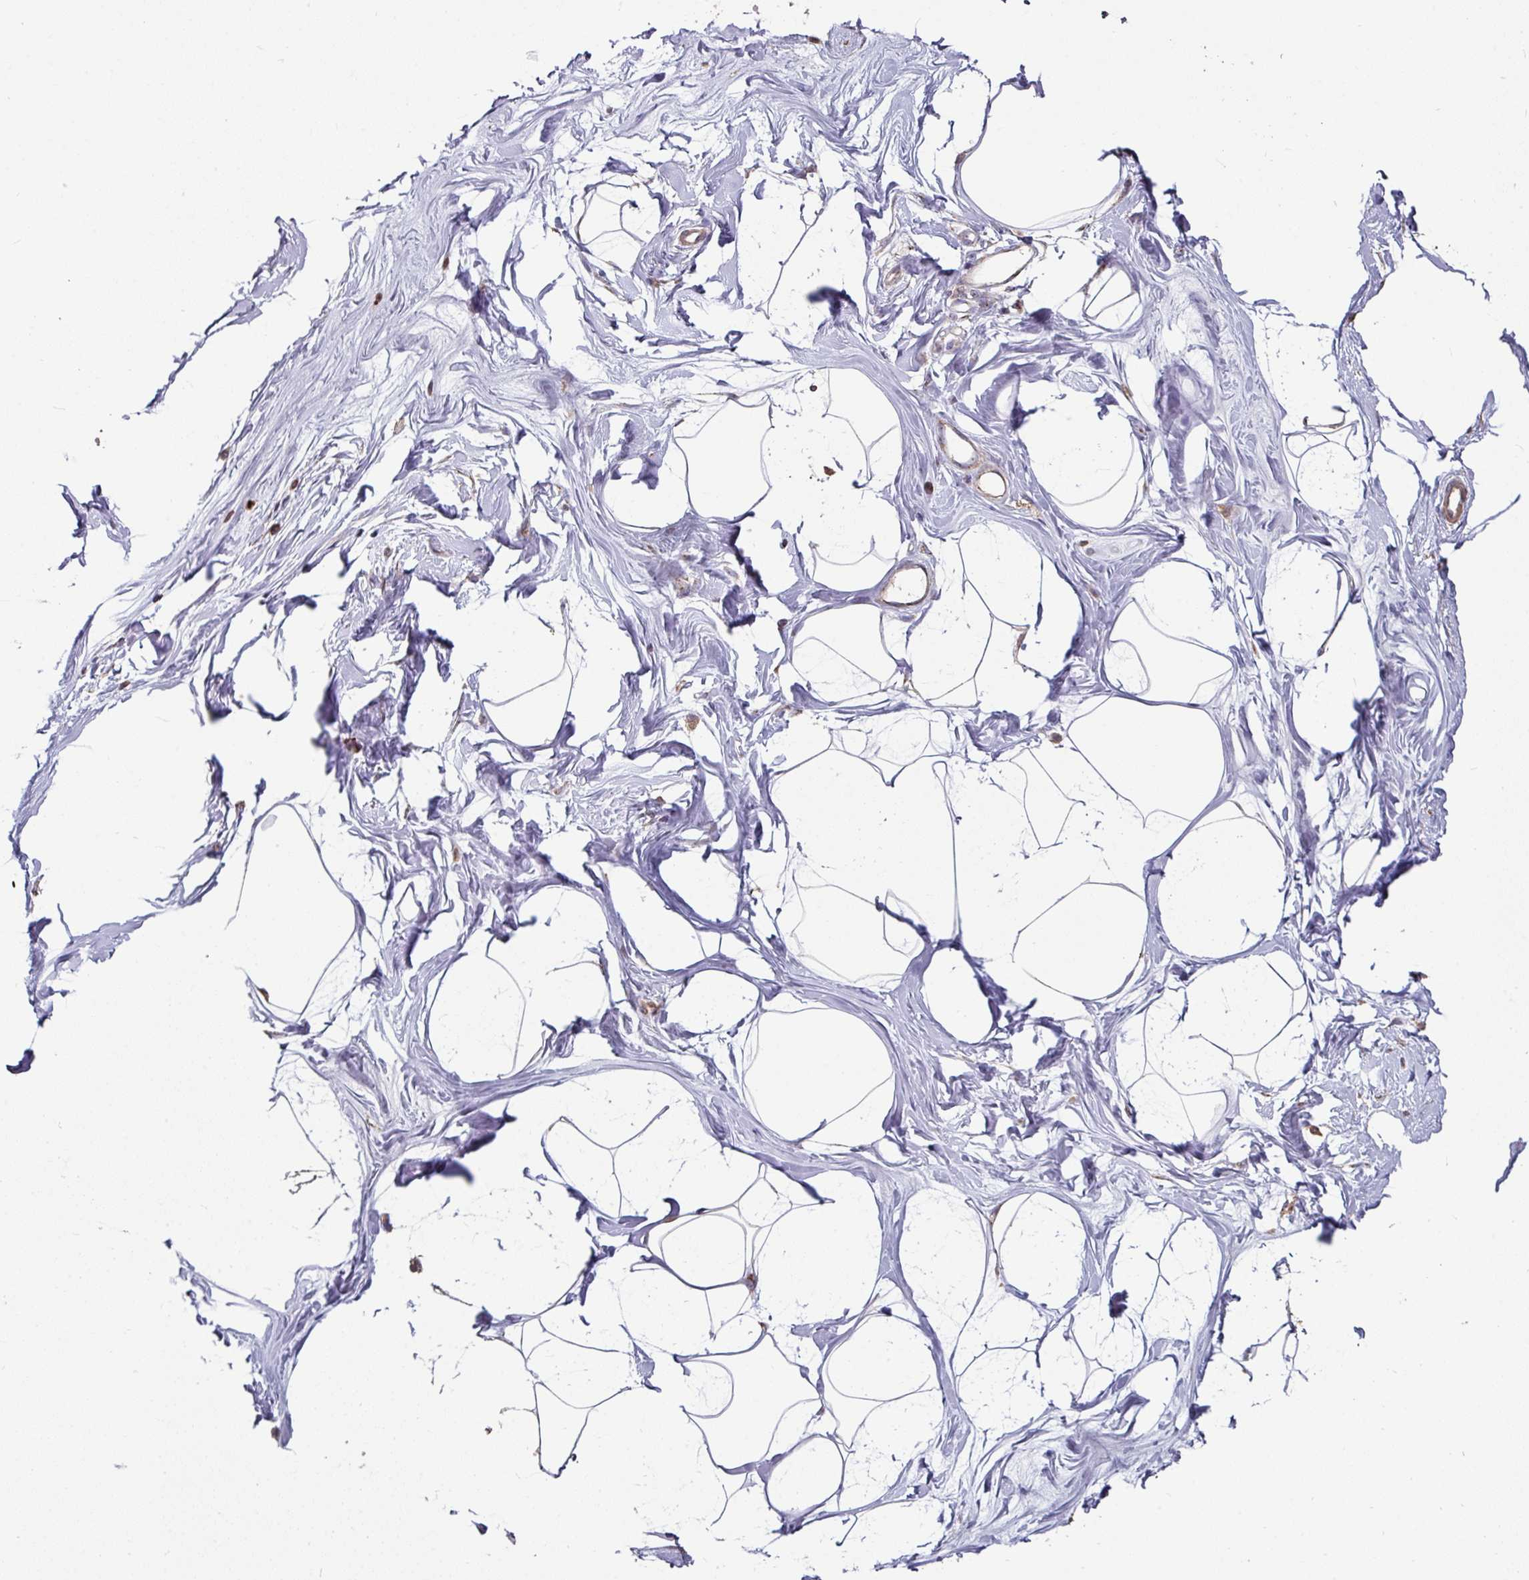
{"staining": {"intensity": "negative", "quantity": "none", "location": "none"}, "tissue": "breast", "cell_type": "Adipocytes", "image_type": "normal", "snomed": [{"axis": "morphology", "description": "Normal tissue, NOS"}, {"axis": "topography", "description": "Breast"}], "caption": "The immunohistochemistry (IHC) micrograph has no significant expression in adipocytes of breast. Nuclei are stained in blue.", "gene": "OR2D3", "patient": {"sex": "female", "age": 45}}